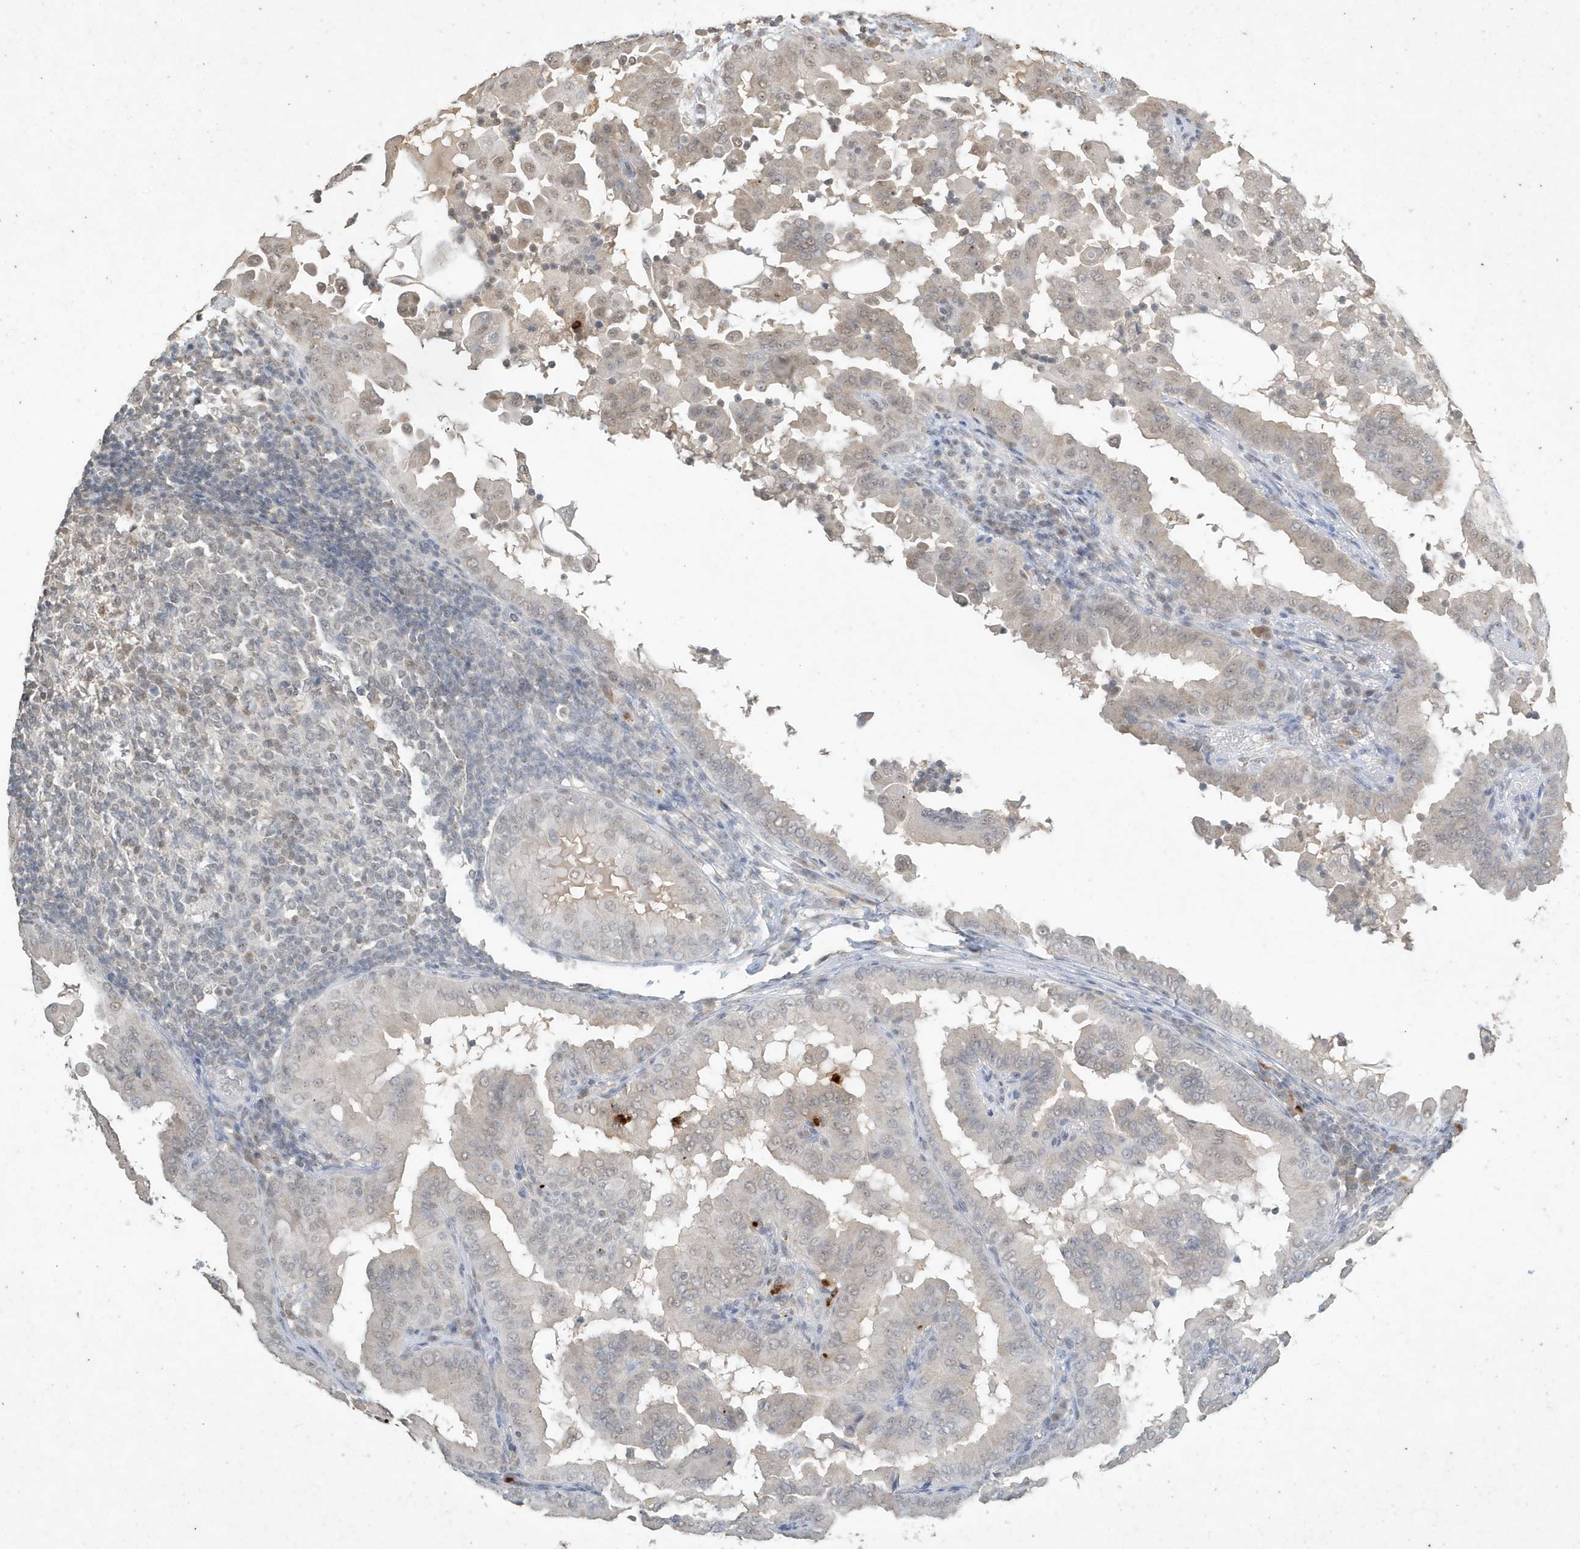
{"staining": {"intensity": "weak", "quantity": "<25%", "location": "nuclear"}, "tissue": "thyroid cancer", "cell_type": "Tumor cells", "image_type": "cancer", "snomed": [{"axis": "morphology", "description": "Papillary adenocarcinoma, NOS"}, {"axis": "topography", "description": "Thyroid gland"}], "caption": "Protein analysis of papillary adenocarcinoma (thyroid) displays no significant positivity in tumor cells.", "gene": "DEFA1", "patient": {"sex": "male", "age": 33}}